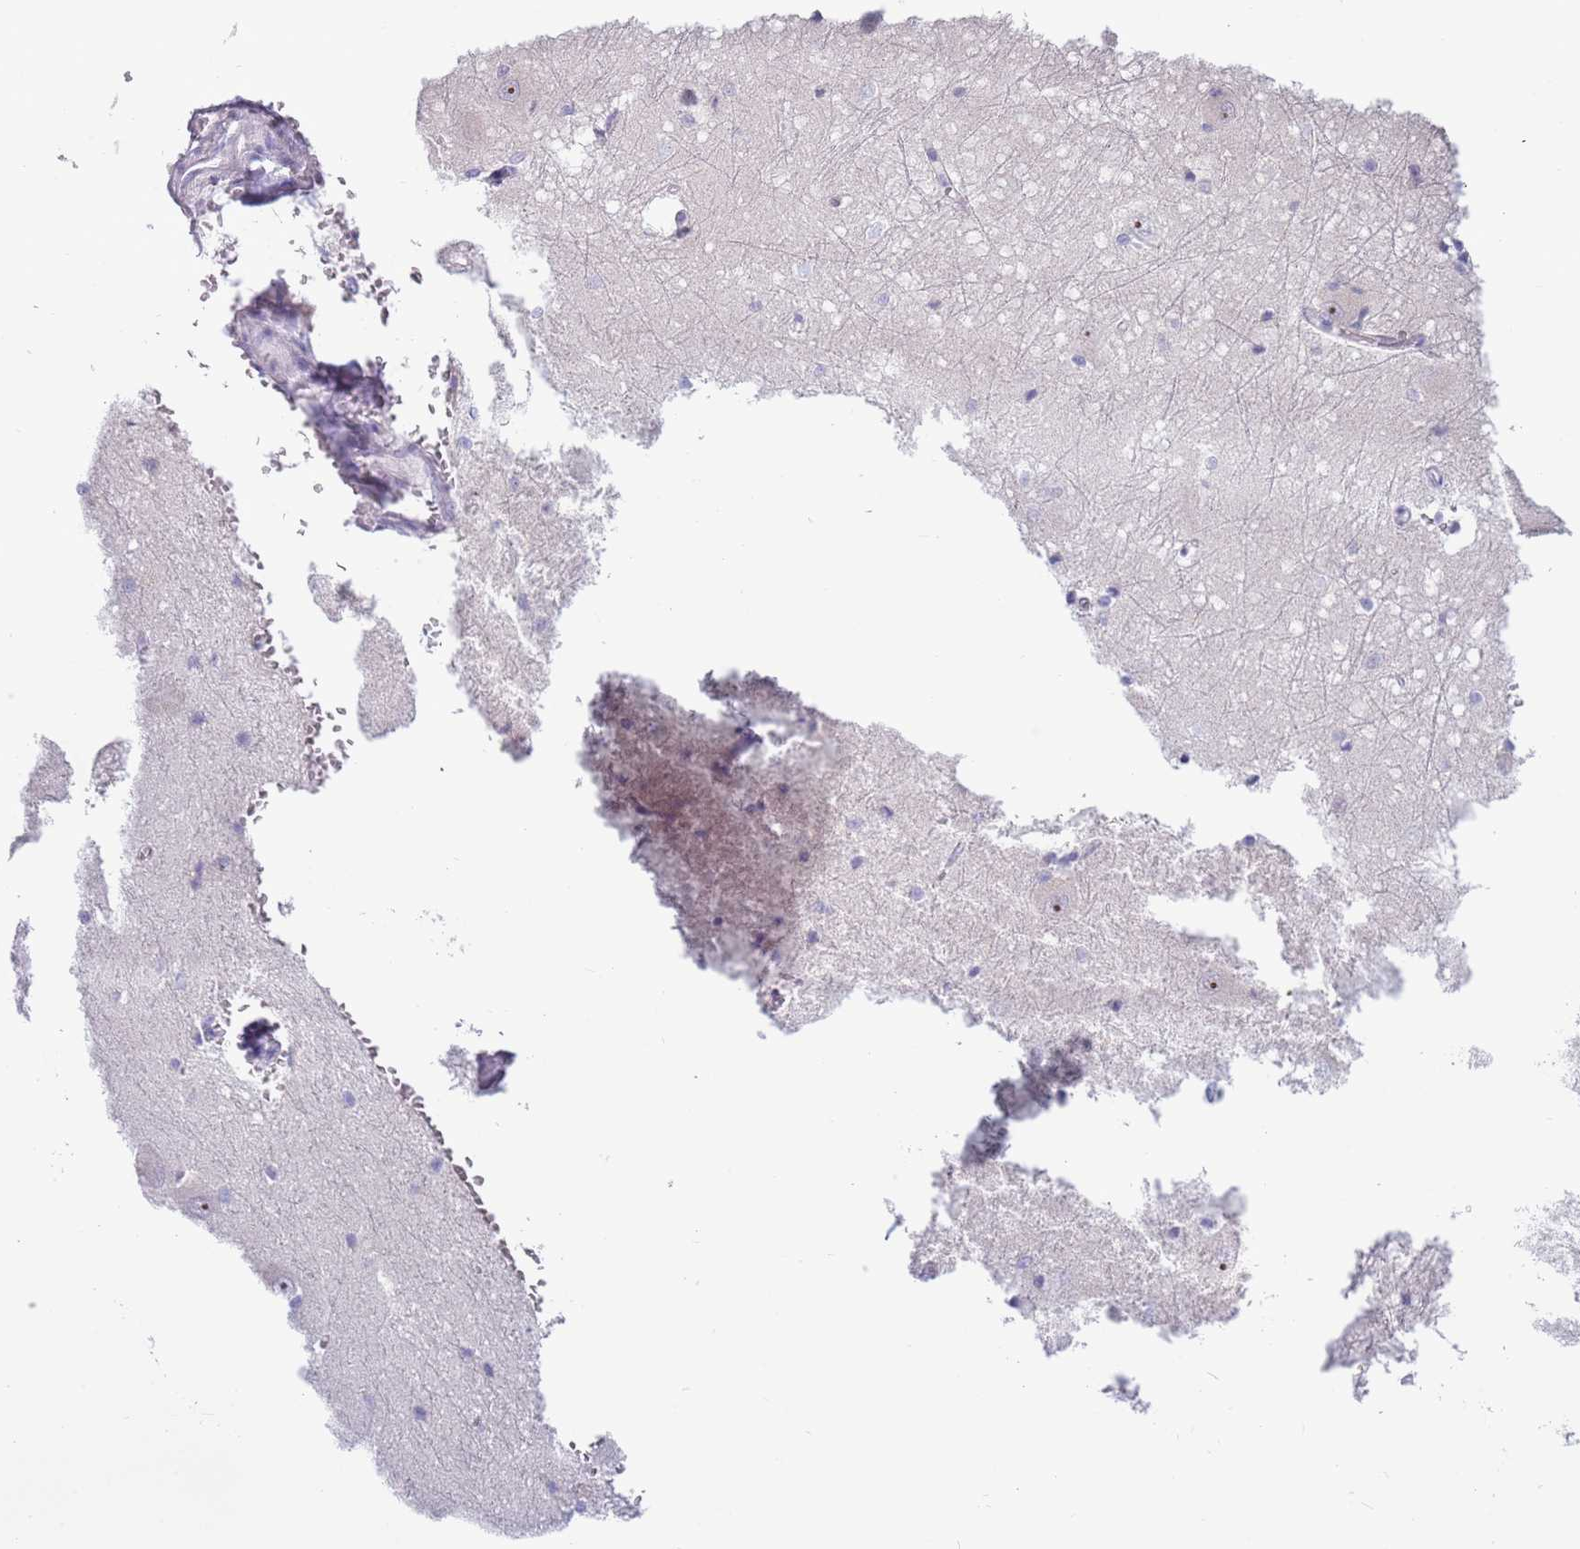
{"staining": {"intensity": "negative", "quantity": "none", "location": "none"}, "tissue": "caudate", "cell_type": "Glial cells", "image_type": "normal", "snomed": [{"axis": "morphology", "description": "Normal tissue, NOS"}, {"axis": "topography", "description": "Lateral ventricle wall"}], "caption": "Photomicrograph shows no significant protein positivity in glial cells of unremarkable caudate.", "gene": "UCMA", "patient": {"sex": "male", "age": 37}}